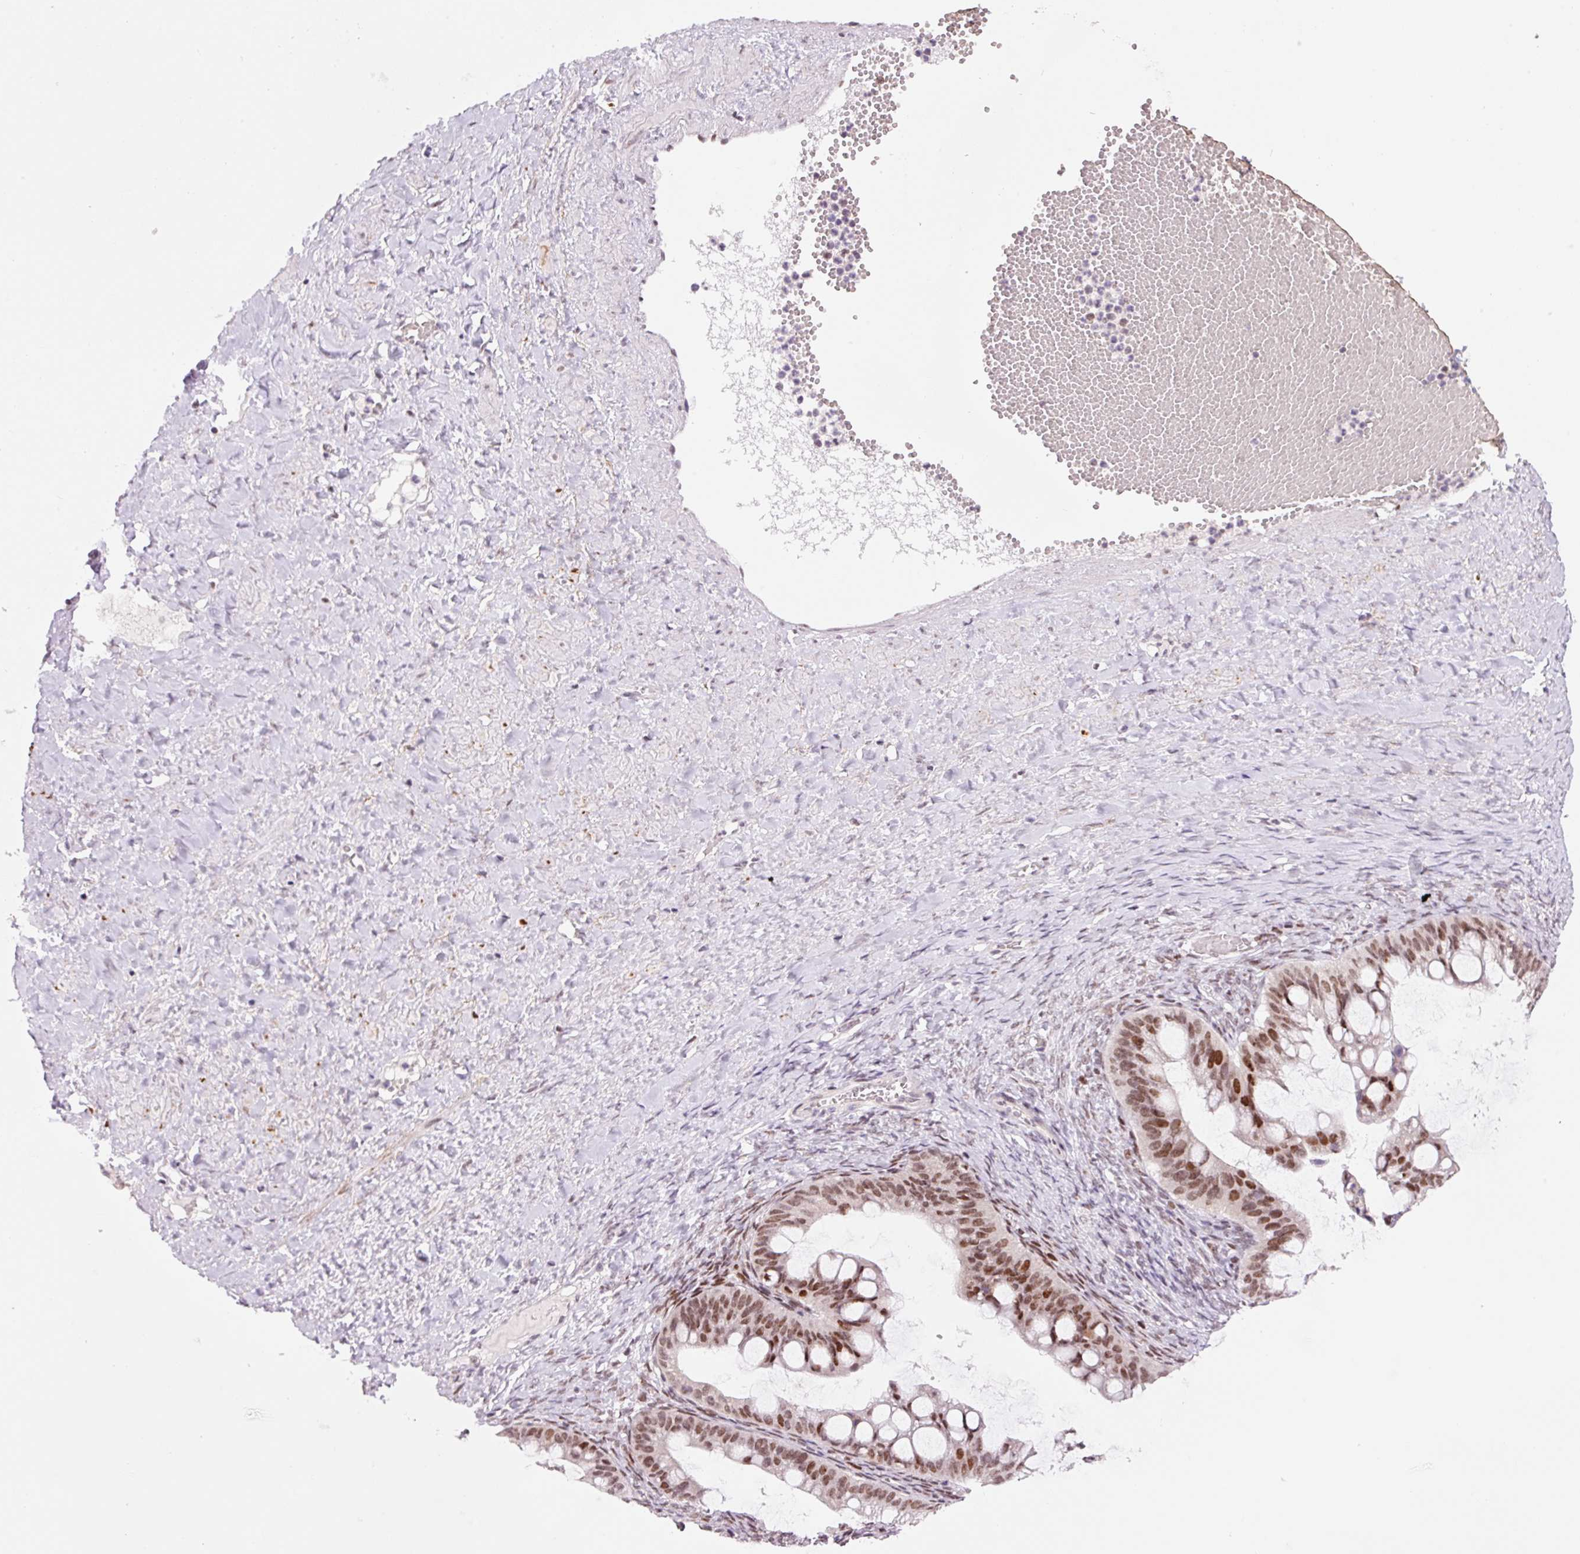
{"staining": {"intensity": "strong", "quantity": ">75%", "location": "nuclear"}, "tissue": "ovarian cancer", "cell_type": "Tumor cells", "image_type": "cancer", "snomed": [{"axis": "morphology", "description": "Cystadenocarcinoma, mucinous, NOS"}, {"axis": "topography", "description": "Ovary"}], "caption": "IHC micrograph of mucinous cystadenocarcinoma (ovarian) stained for a protein (brown), which reveals high levels of strong nuclear positivity in about >75% of tumor cells.", "gene": "CCNL2", "patient": {"sex": "female", "age": 73}}